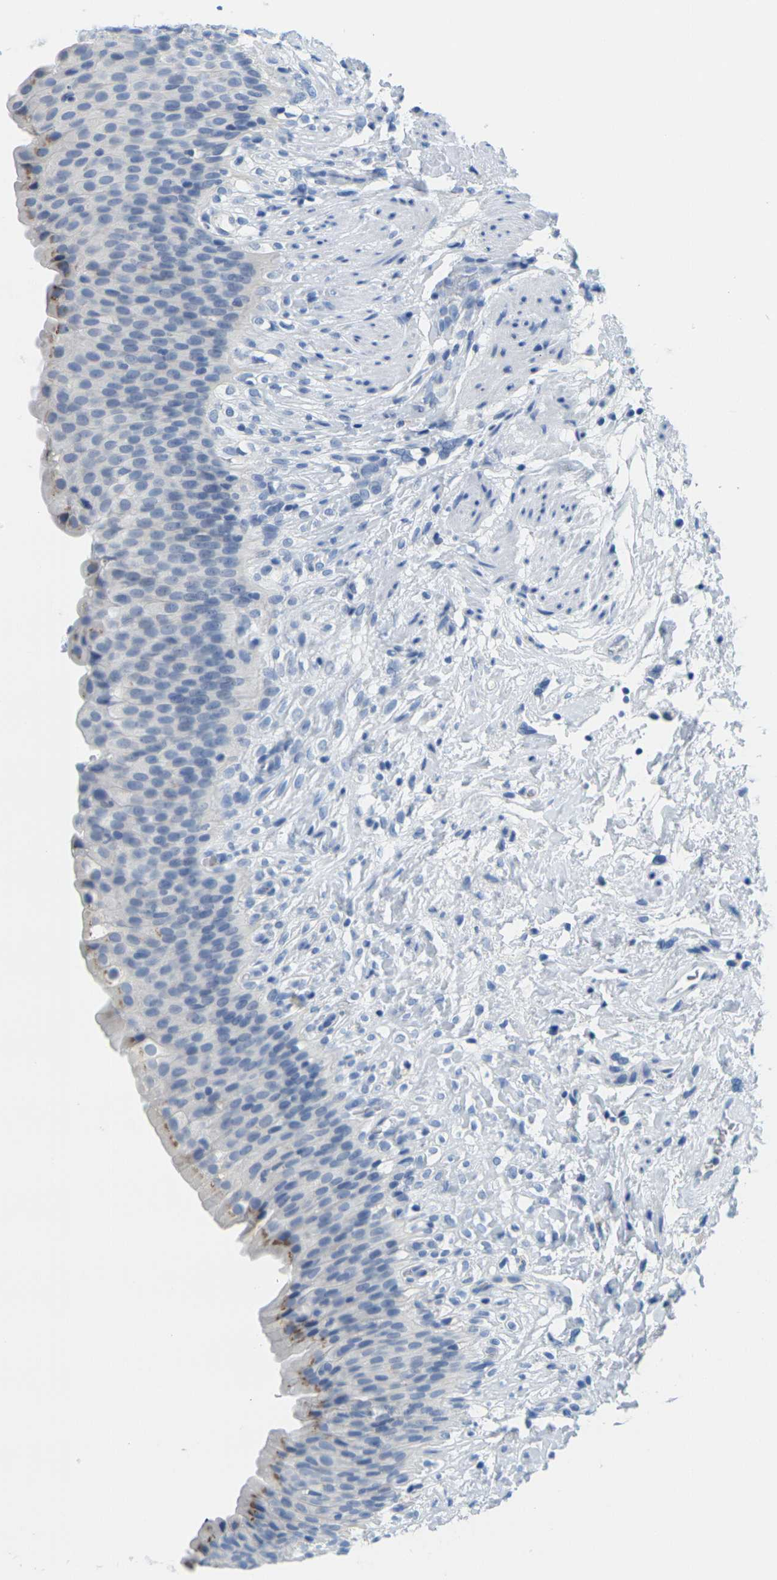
{"staining": {"intensity": "moderate", "quantity": "<25%", "location": "cytoplasmic/membranous"}, "tissue": "urinary bladder", "cell_type": "Urothelial cells", "image_type": "normal", "snomed": [{"axis": "morphology", "description": "Normal tissue, NOS"}, {"axis": "topography", "description": "Urinary bladder"}], "caption": "Brown immunohistochemical staining in unremarkable human urinary bladder exhibits moderate cytoplasmic/membranous expression in about <25% of urothelial cells.", "gene": "FAM3D", "patient": {"sex": "female", "age": 79}}